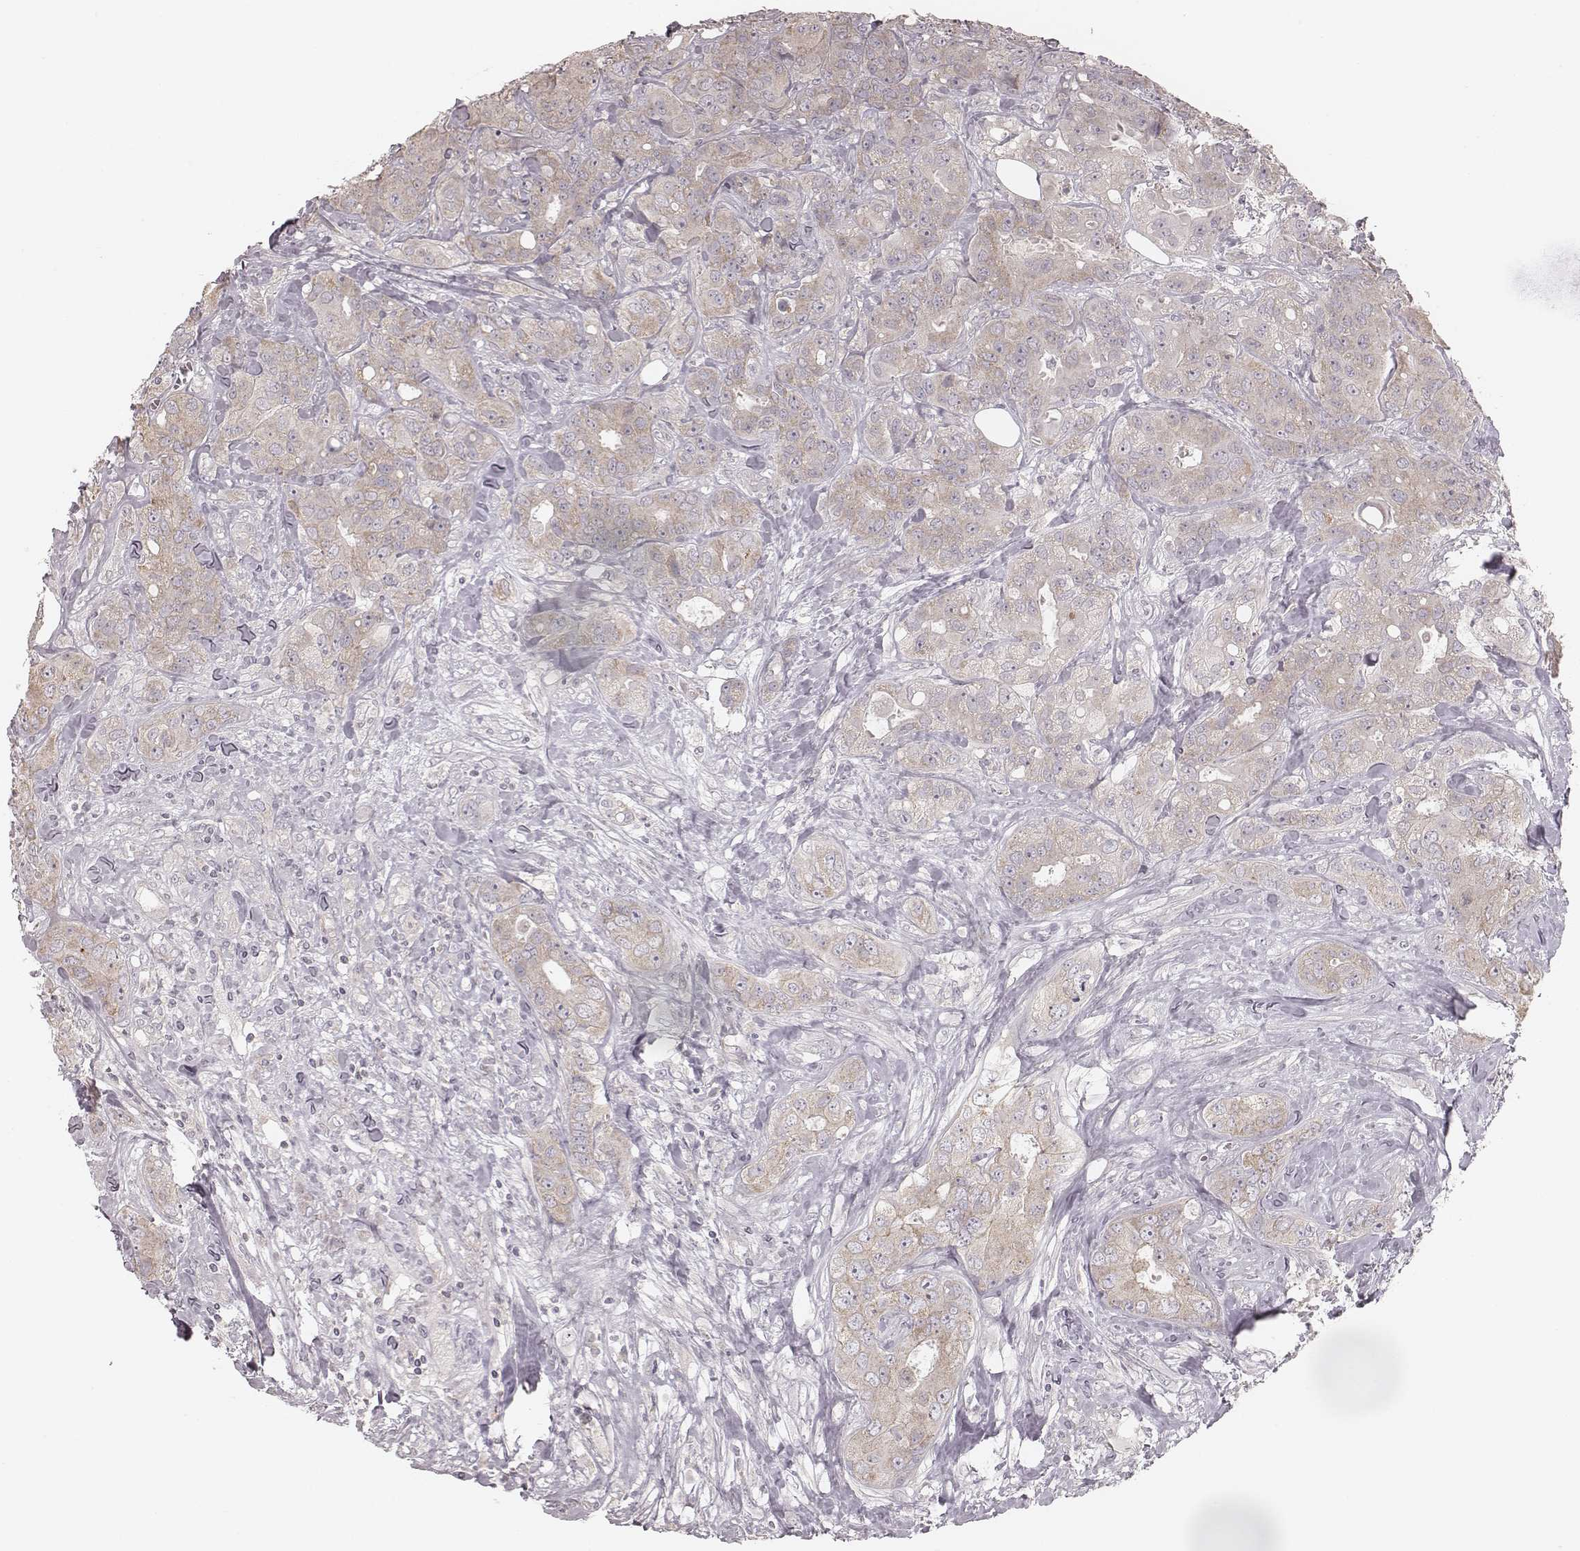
{"staining": {"intensity": "weak", "quantity": ">75%", "location": "cytoplasmic/membranous"}, "tissue": "breast cancer", "cell_type": "Tumor cells", "image_type": "cancer", "snomed": [{"axis": "morphology", "description": "Duct carcinoma"}, {"axis": "topography", "description": "Breast"}], "caption": "This histopathology image displays immunohistochemistry staining of intraductal carcinoma (breast), with low weak cytoplasmic/membranous positivity in about >75% of tumor cells.", "gene": "TDRD5", "patient": {"sex": "female", "age": 43}}